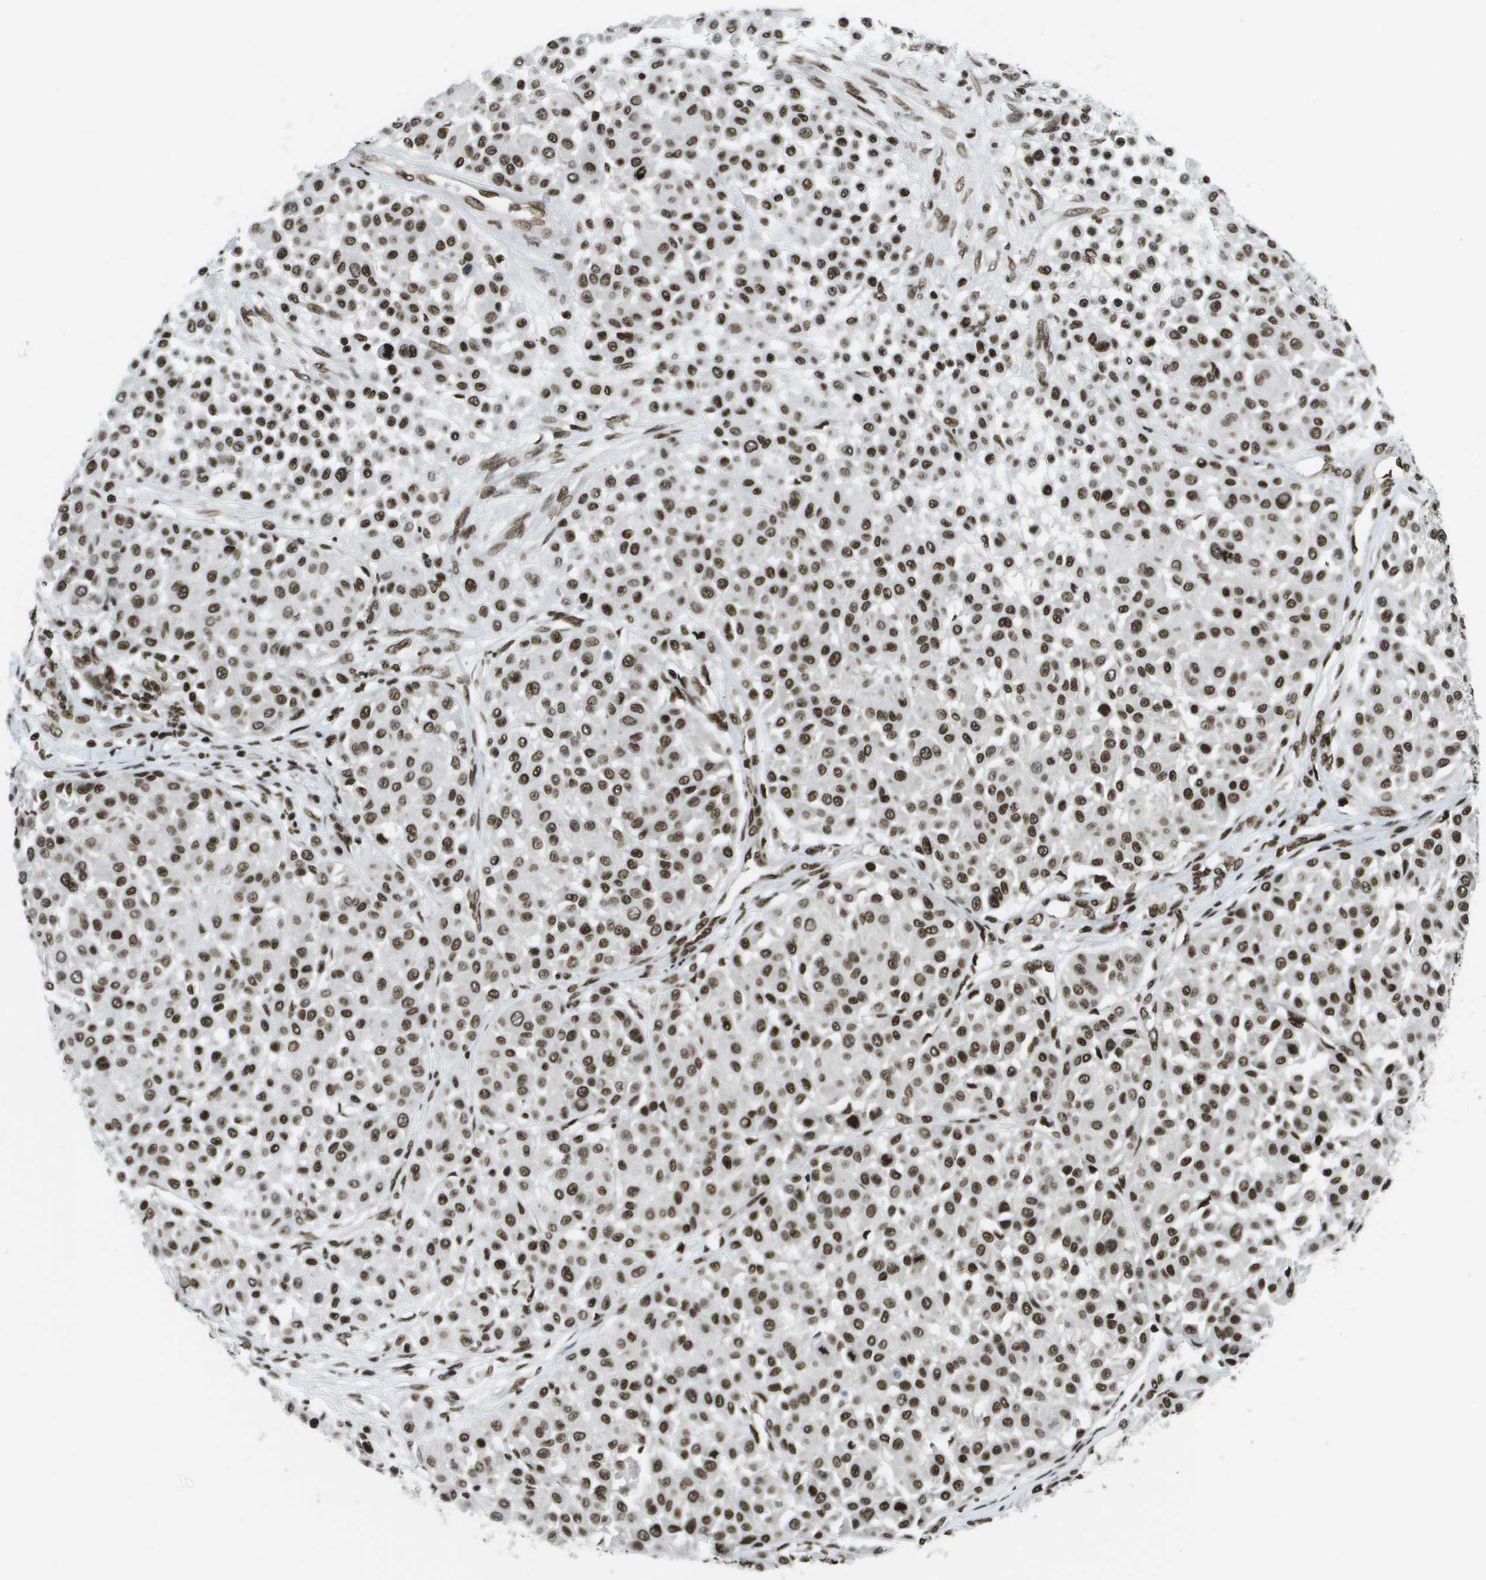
{"staining": {"intensity": "strong", "quantity": ">75%", "location": "nuclear"}, "tissue": "melanoma", "cell_type": "Tumor cells", "image_type": "cancer", "snomed": [{"axis": "morphology", "description": "Malignant melanoma, Metastatic site"}, {"axis": "topography", "description": "Soft tissue"}], "caption": "Brown immunohistochemical staining in human malignant melanoma (metastatic site) exhibits strong nuclear expression in approximately >75% of tumor cells.", "gene": "GLYR1", "patient": {"sex": "male", "age": 41}}